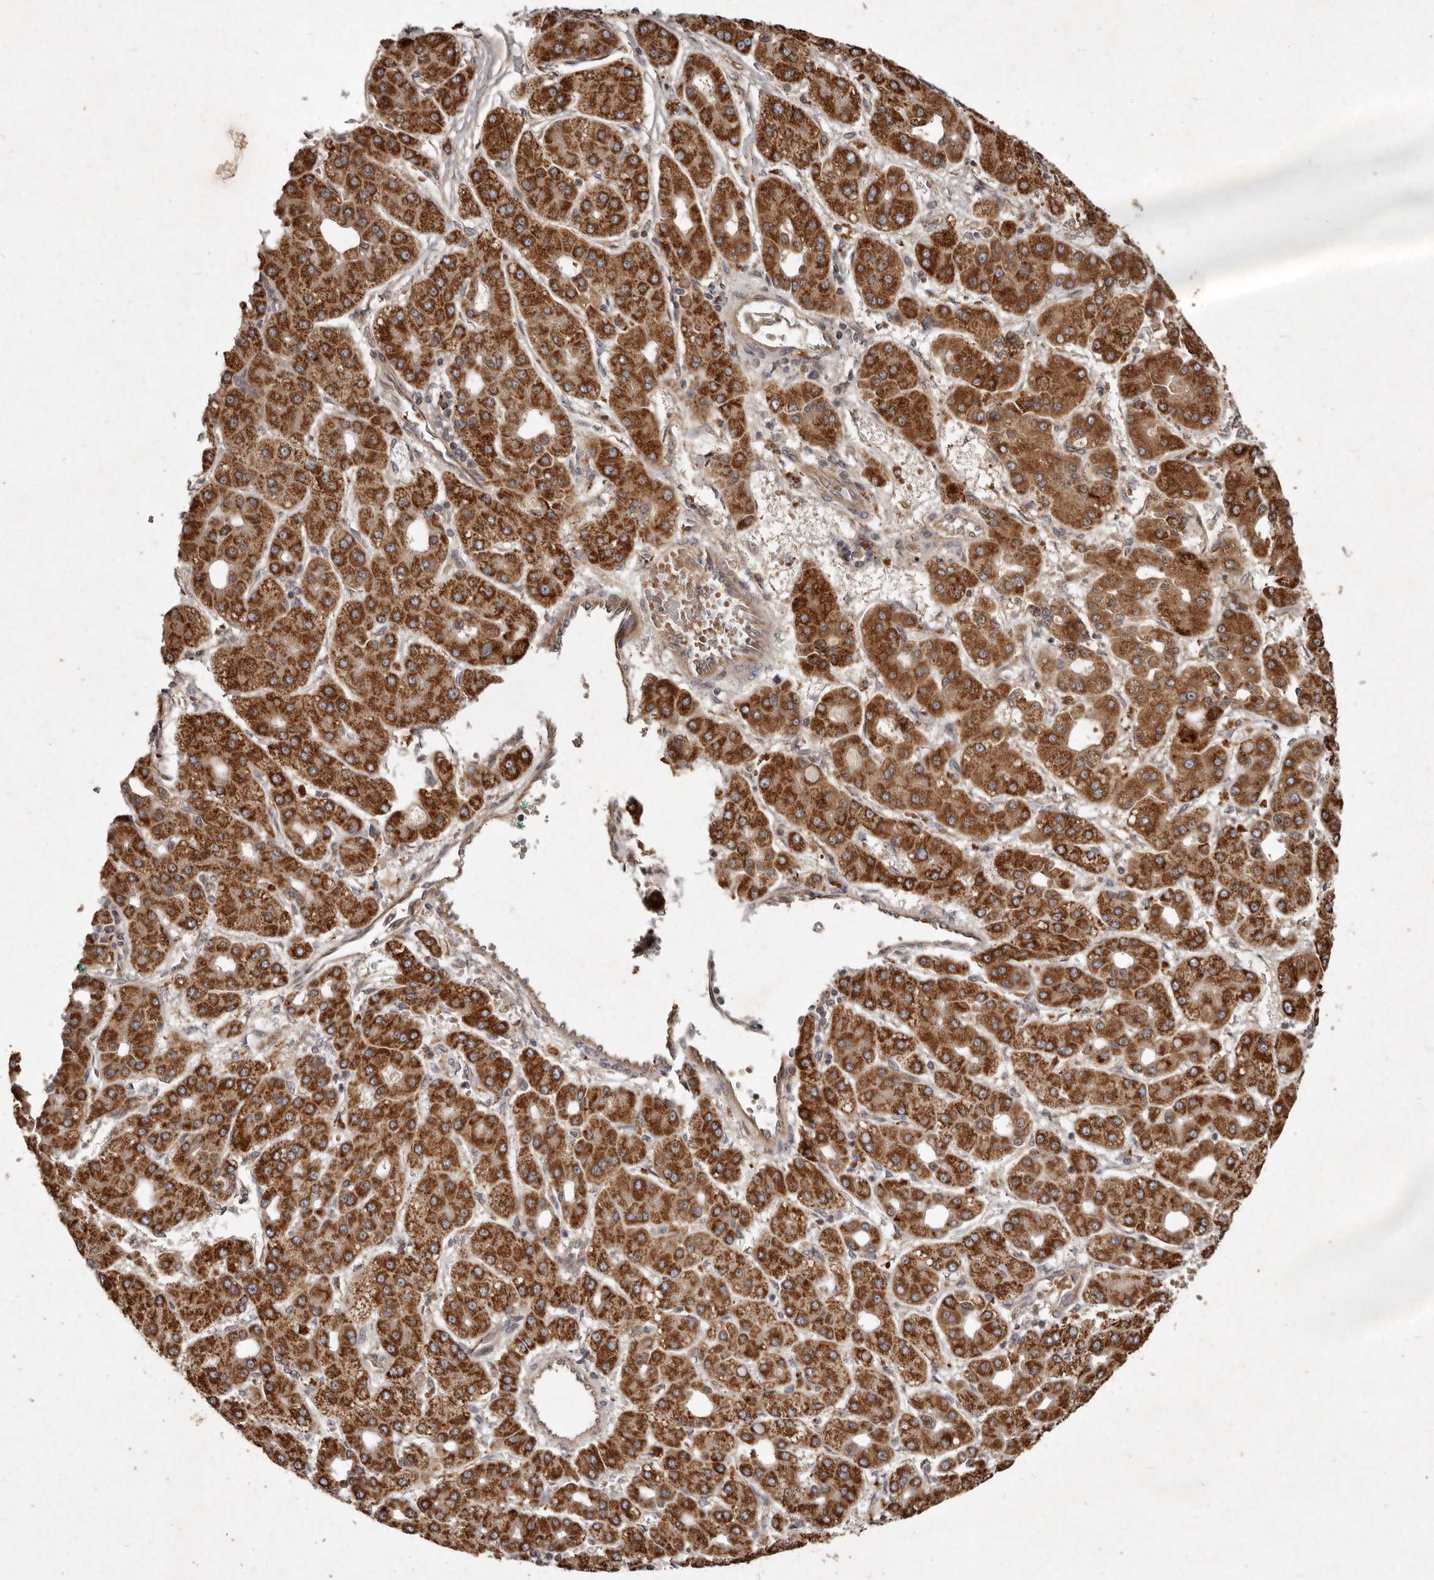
{"staining": {"intensity": "strong", "quantity": ">75%", "location": "cytoplasmic/membranous"}, "tissue": "liver cancer", "cell_type": "Tumor cells", "image_type": "cancer", "snomed": [{"axis": "morphology", "description": "Carcinoma, Hepatocellular, NOS"}, {"axis": "topography", "description": "Liver"}], "caption": "This micrograph demonstrates liver cancer stained with immunohistochemistry to label a protein in brown. The cytoplasmic/membranous of tumor cells show strong positivity for the protein. Nuclei are counter-stained blue.", "gene": "SEMA3A", "patient": {"sex": "male", "age": 65}}